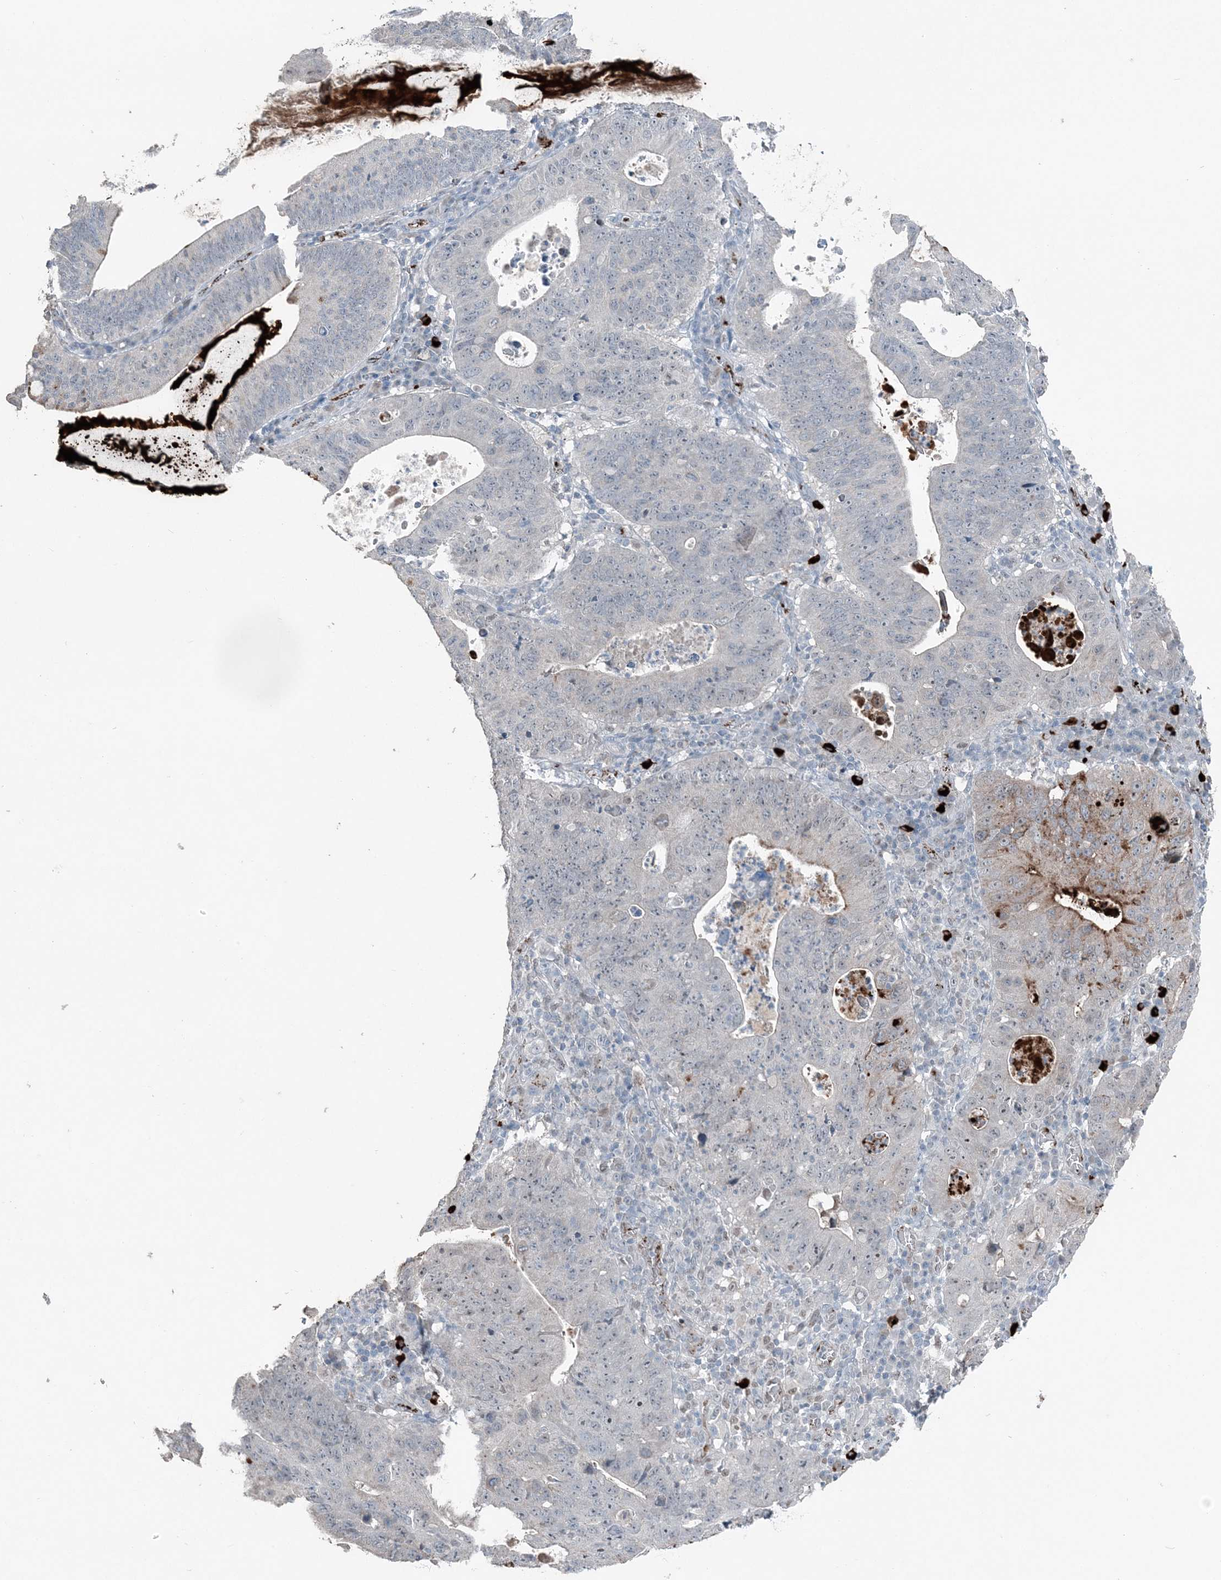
{"staining": {"intensity": "negative", "quantity": "none", "location": "none"}, "tissue": "stomach cancer", "cell_type": "Tumor cells", "image_type": "cancer", "snomed": [{"axis": "morphology", "description": "Adenocarcinoma, NOS"}, {"axis": "topography", "description": "Stomach"}], "caption": "Immunohistochemistry photomicrograph of neoplastic tissue: human stomach cancer (adenocarcinoma) stained with DAB exhibits no significant protein expression in tumor cells.", "gene": "ELOVL7", "patient": {"sex": "male", "age": 59}}